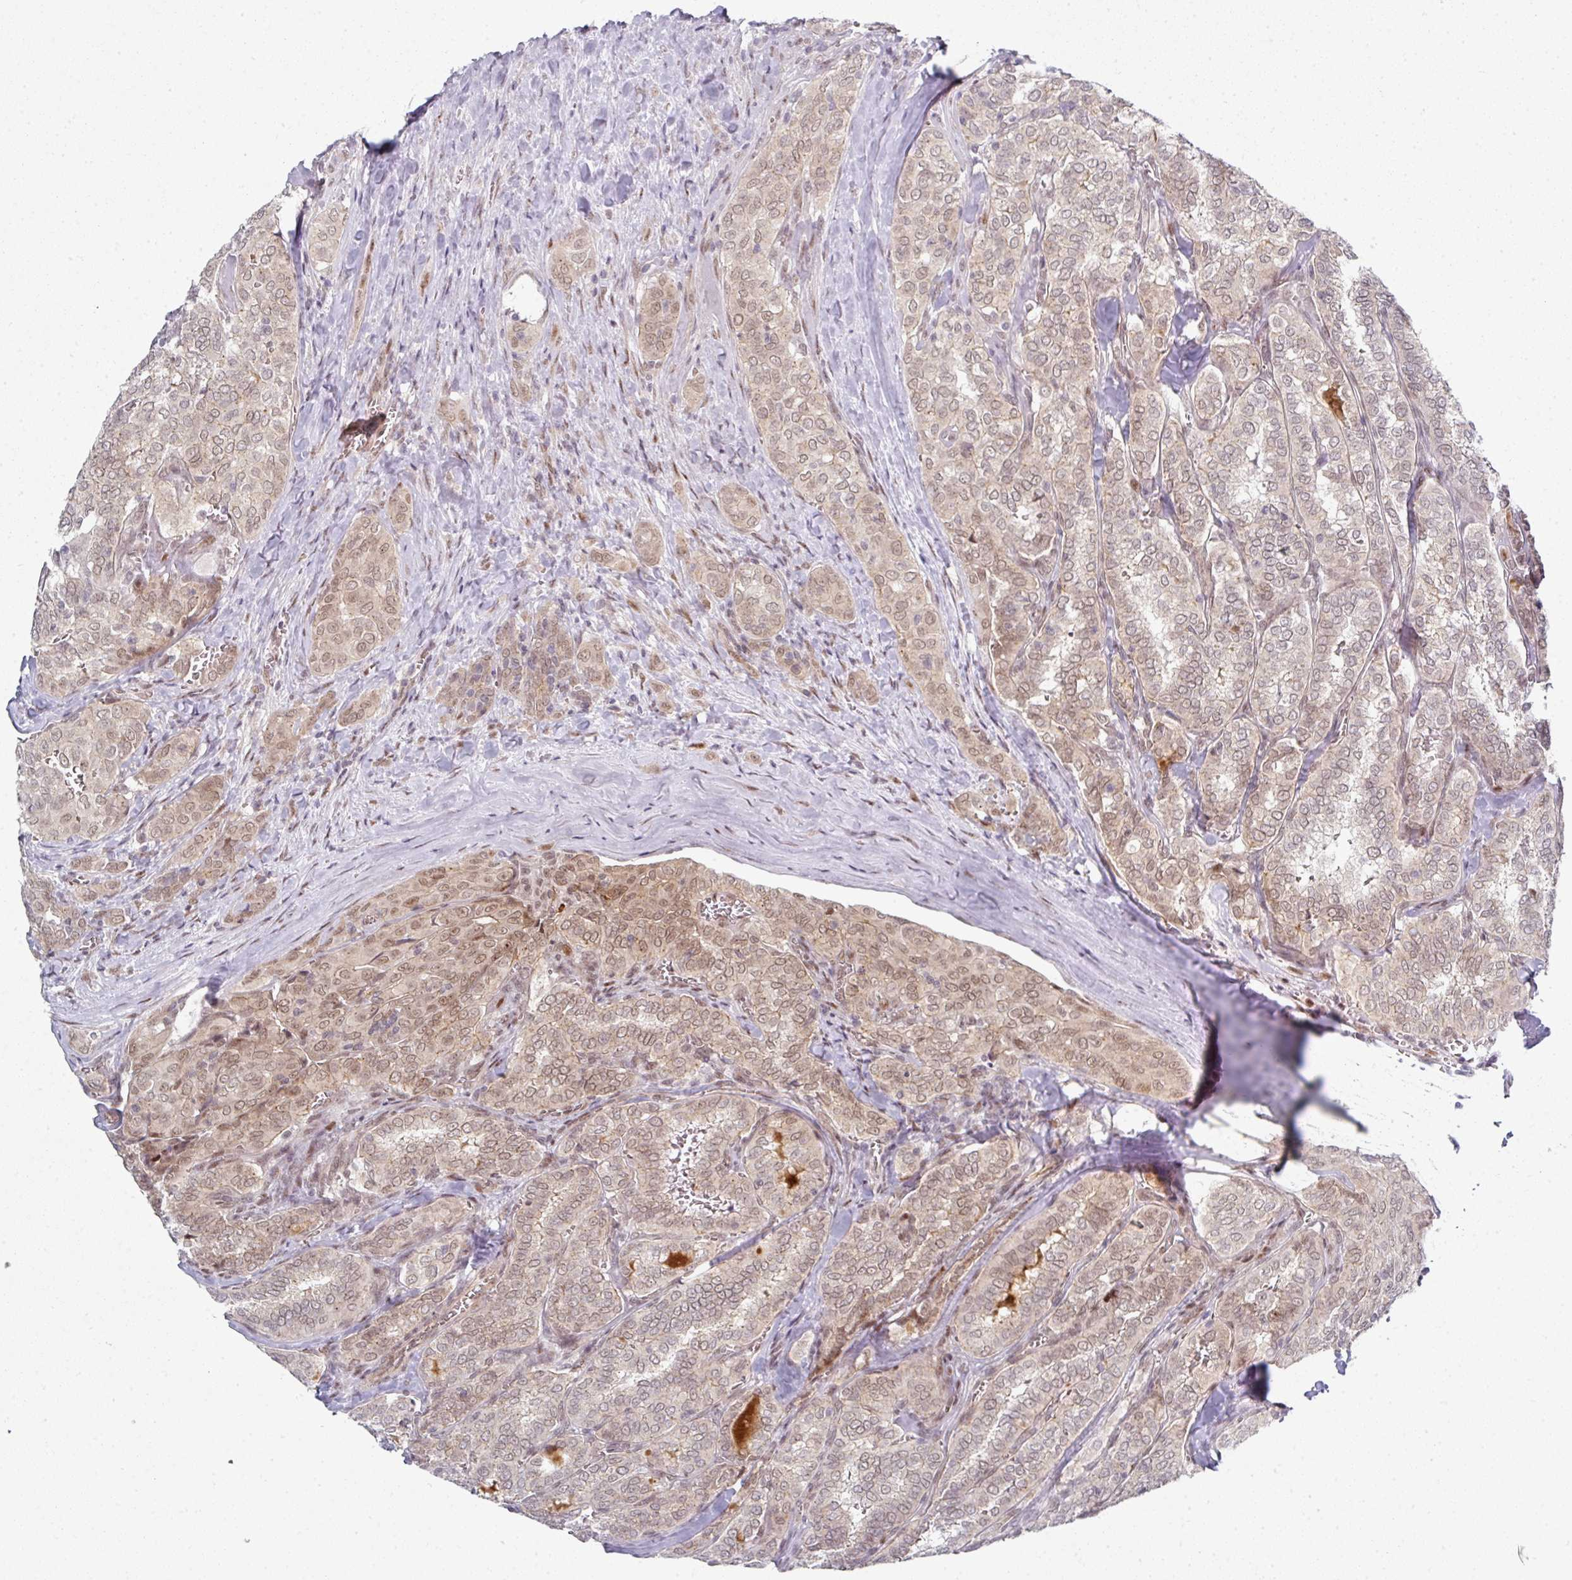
{"staining": {"intensity": "moderate", "quantity": ">75%", "location": "nuclear"}, "tissue": "thyroid cancer", "cell_type": "Tumor cells", "image_type": "cancer", "snomed": [{"axis": "morphology", "description": "Papillary adenocarcinoma, NOS"}, {"axis": "topography", "description": "Thyroid gland"}], "caption": "Brown immunohistochemical staining in human papillary adenocarcinoma (thyroid) reveals moderate nuclear positivity in approximately >75% of tumor cells.", "gene": "TMCC1", "patient": {"sex": "female", "age": 30}}